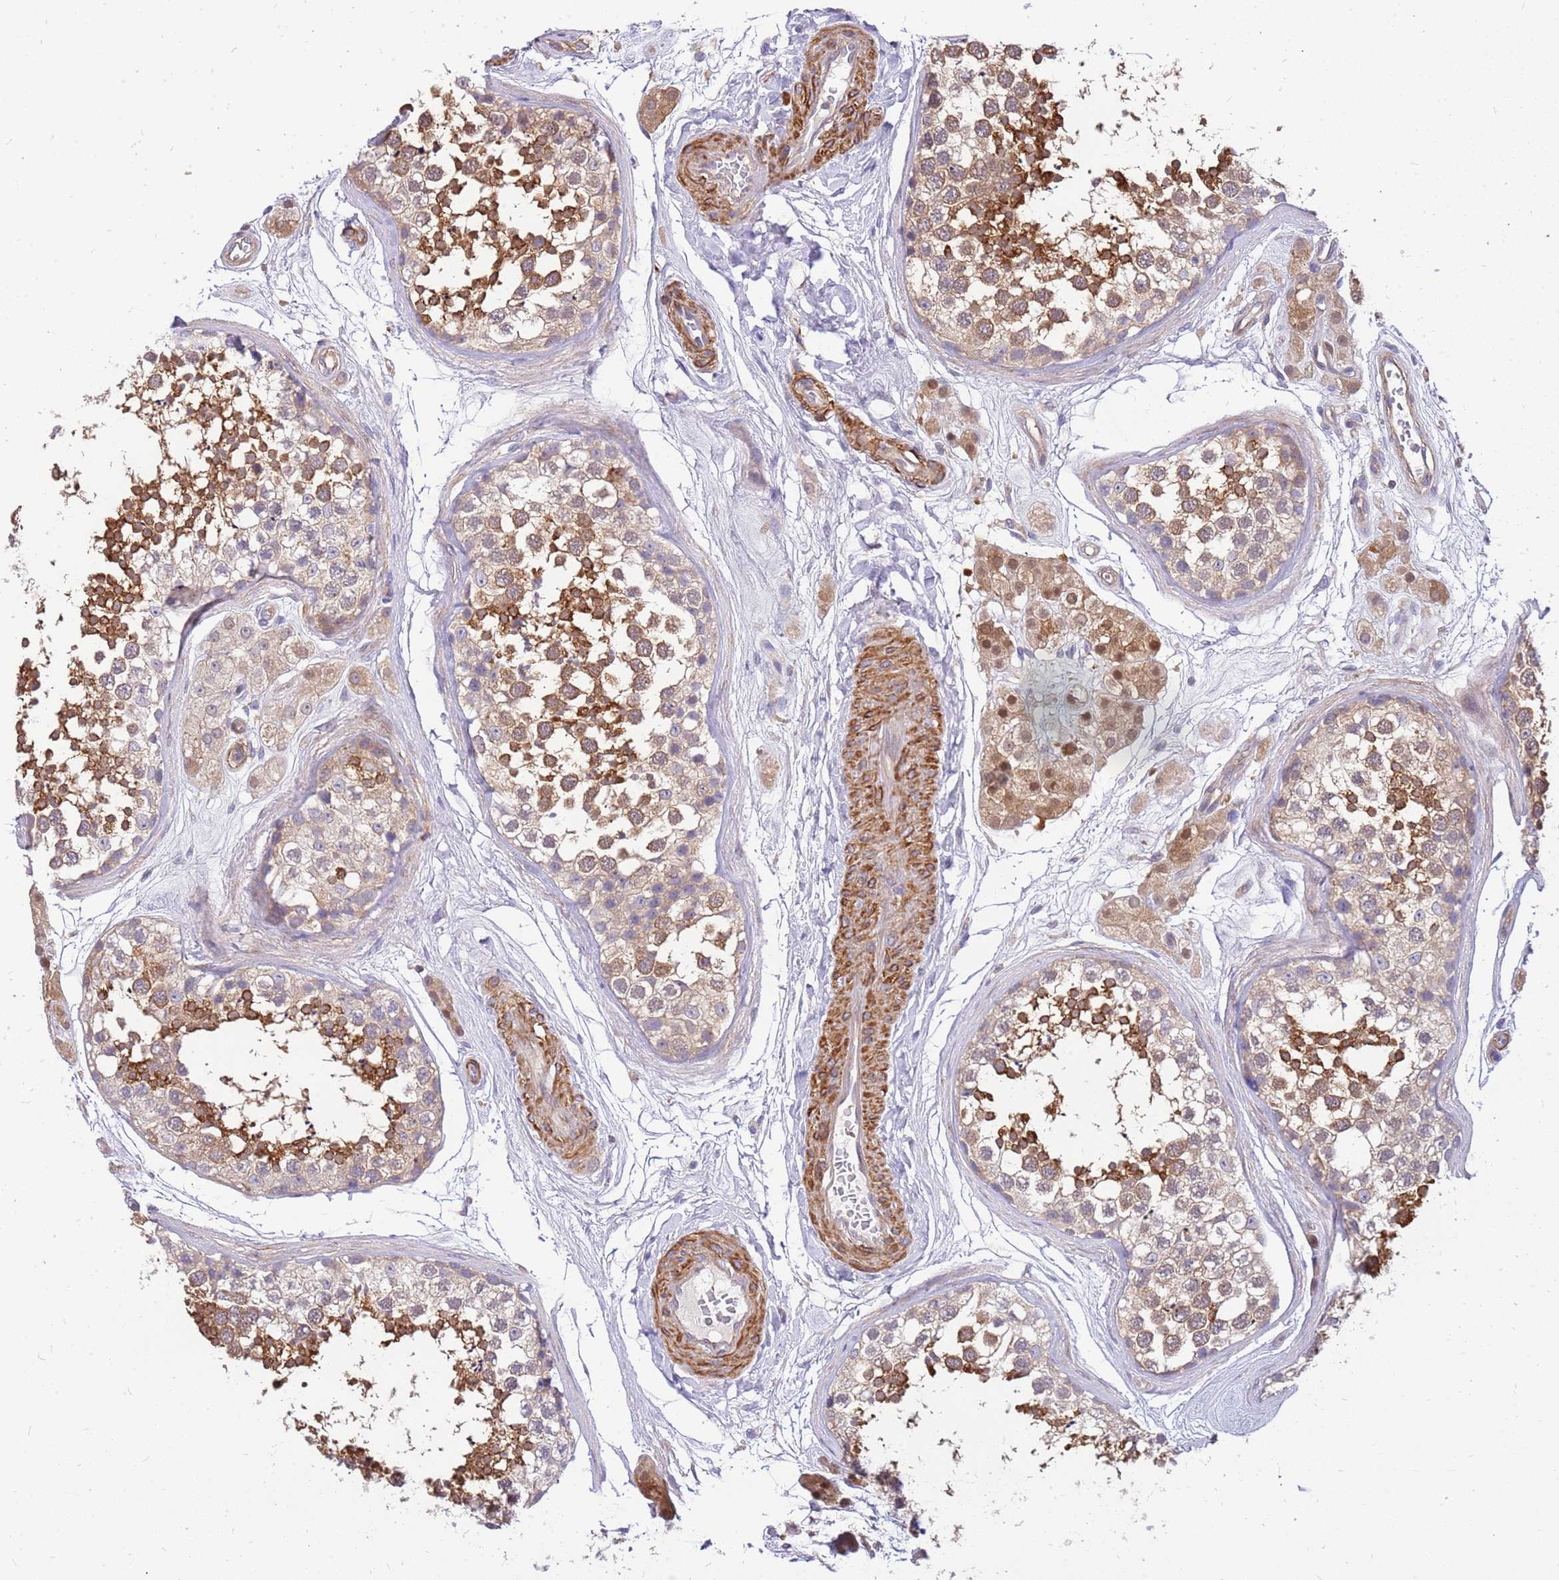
{"staining": {"intensity": "moderate", "quantity": ">75%", "location": "cytoplasmic/membranous"}, "tissue": "testis", "cell_type": "Cells in seminiferous ducts", "image_type": "normal", "snomed": [{"axis": "morphology", "description": "Normal tissue, NOS"}, {"axis": "topography", "description": "Testis"}], "caption": "Human testis stained for a protein (brown) exhibits moderate cytoplasmic/membranous positive expression in approximately >75% of cells in seminiferous ducts.", "gene": "MVD", "patient": {"sex": "male", "age": 56}}